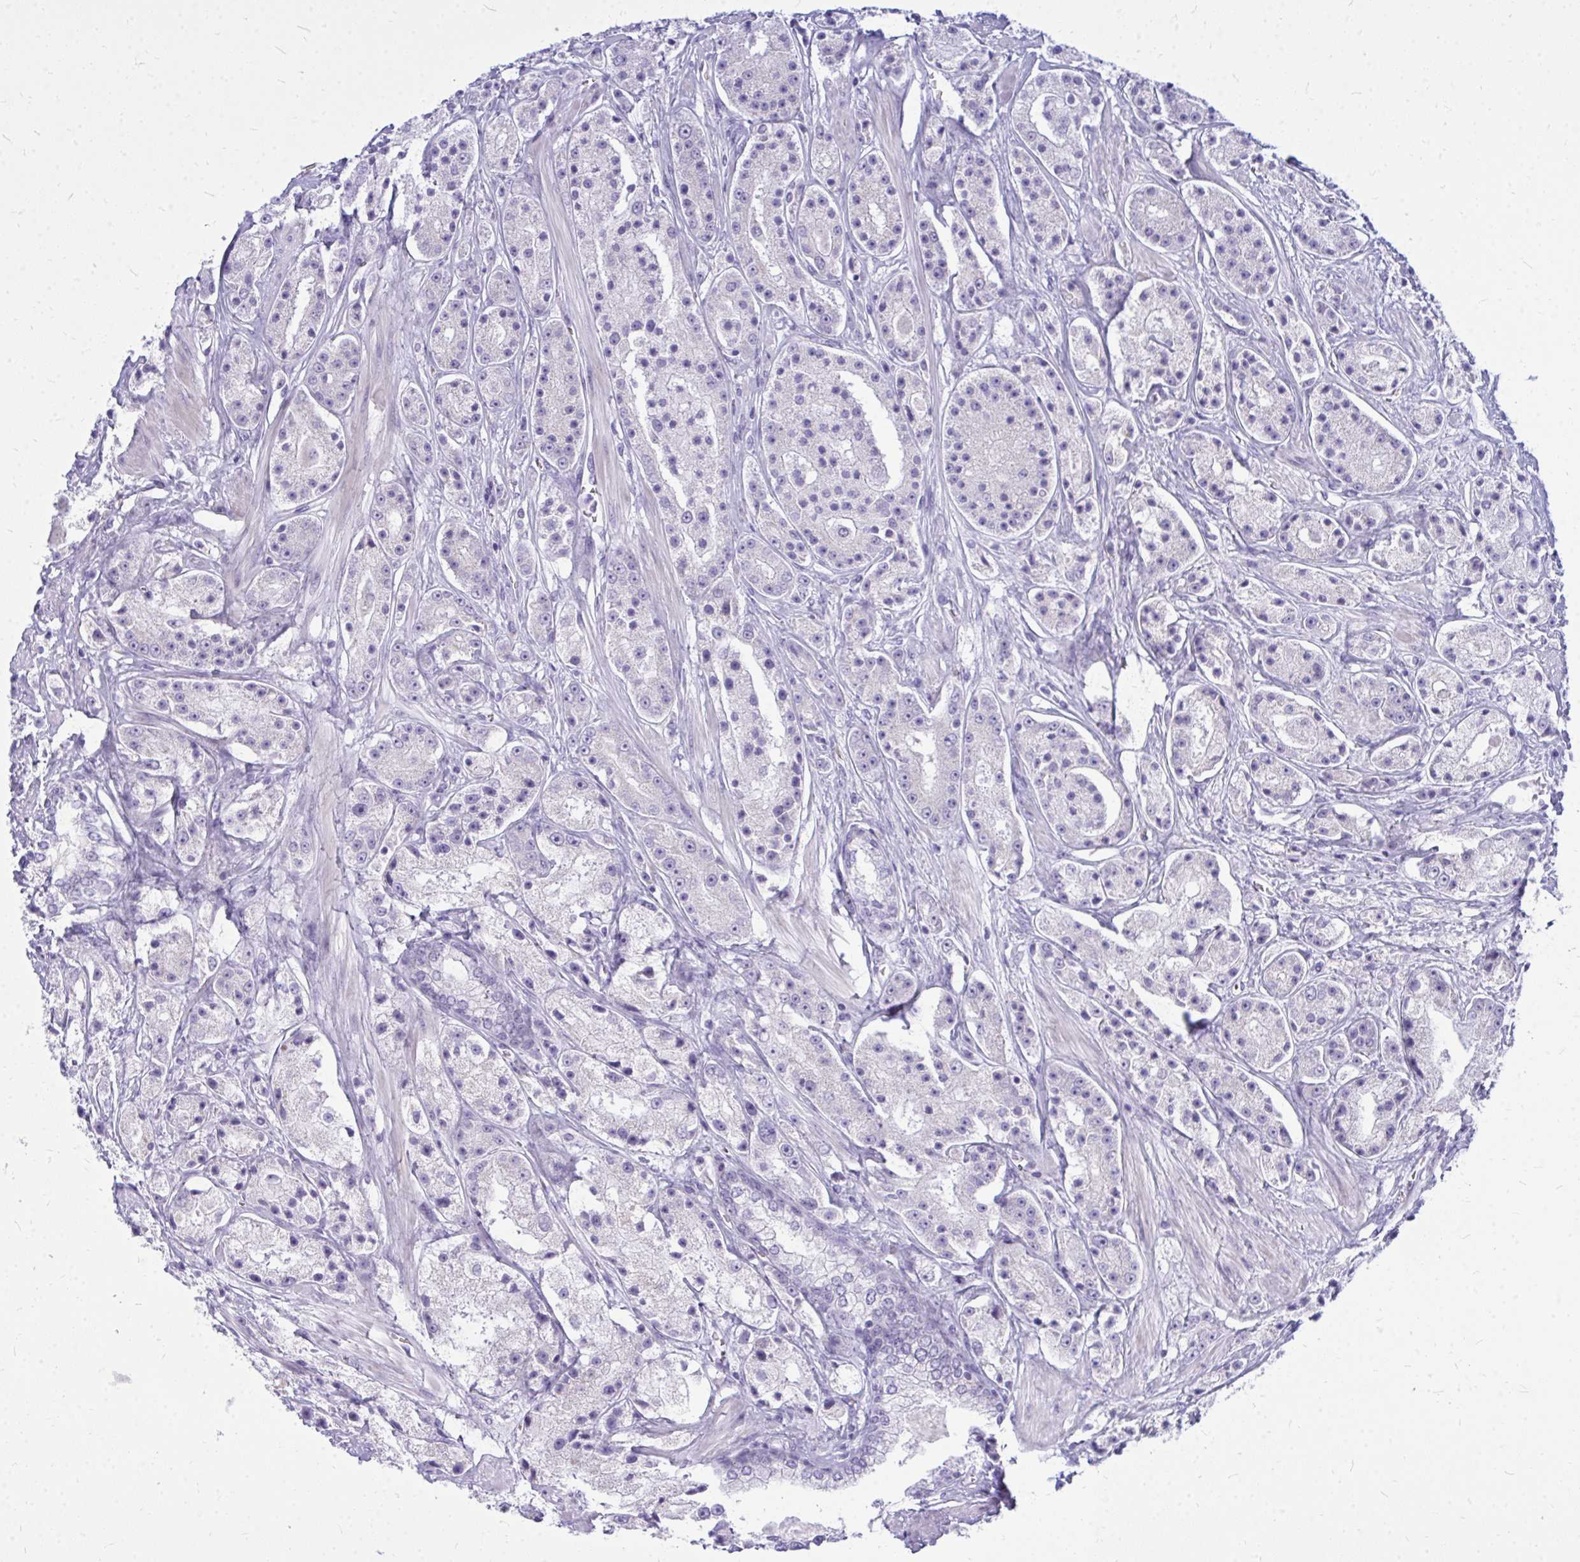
{"staining": {"intensity": "negative", "quantity": "none", "location": "none"}, "tissue": "prostate cancer", "cell_type": "Tumor cells", "image_type": "cancer", "snomed": [{"axis": "morphology", "description": "Adenocarcinoma, High grade"}, {"axis": "topography", "description": "Prostate"}], "caption": "Immunohistochemical staining of adenocarcinoma (high-grade) (prostate) exhibits no significant staining in tumor cells.", "gene": "ZSCAN25", "patient": {"sex": "male", "age": 67}}